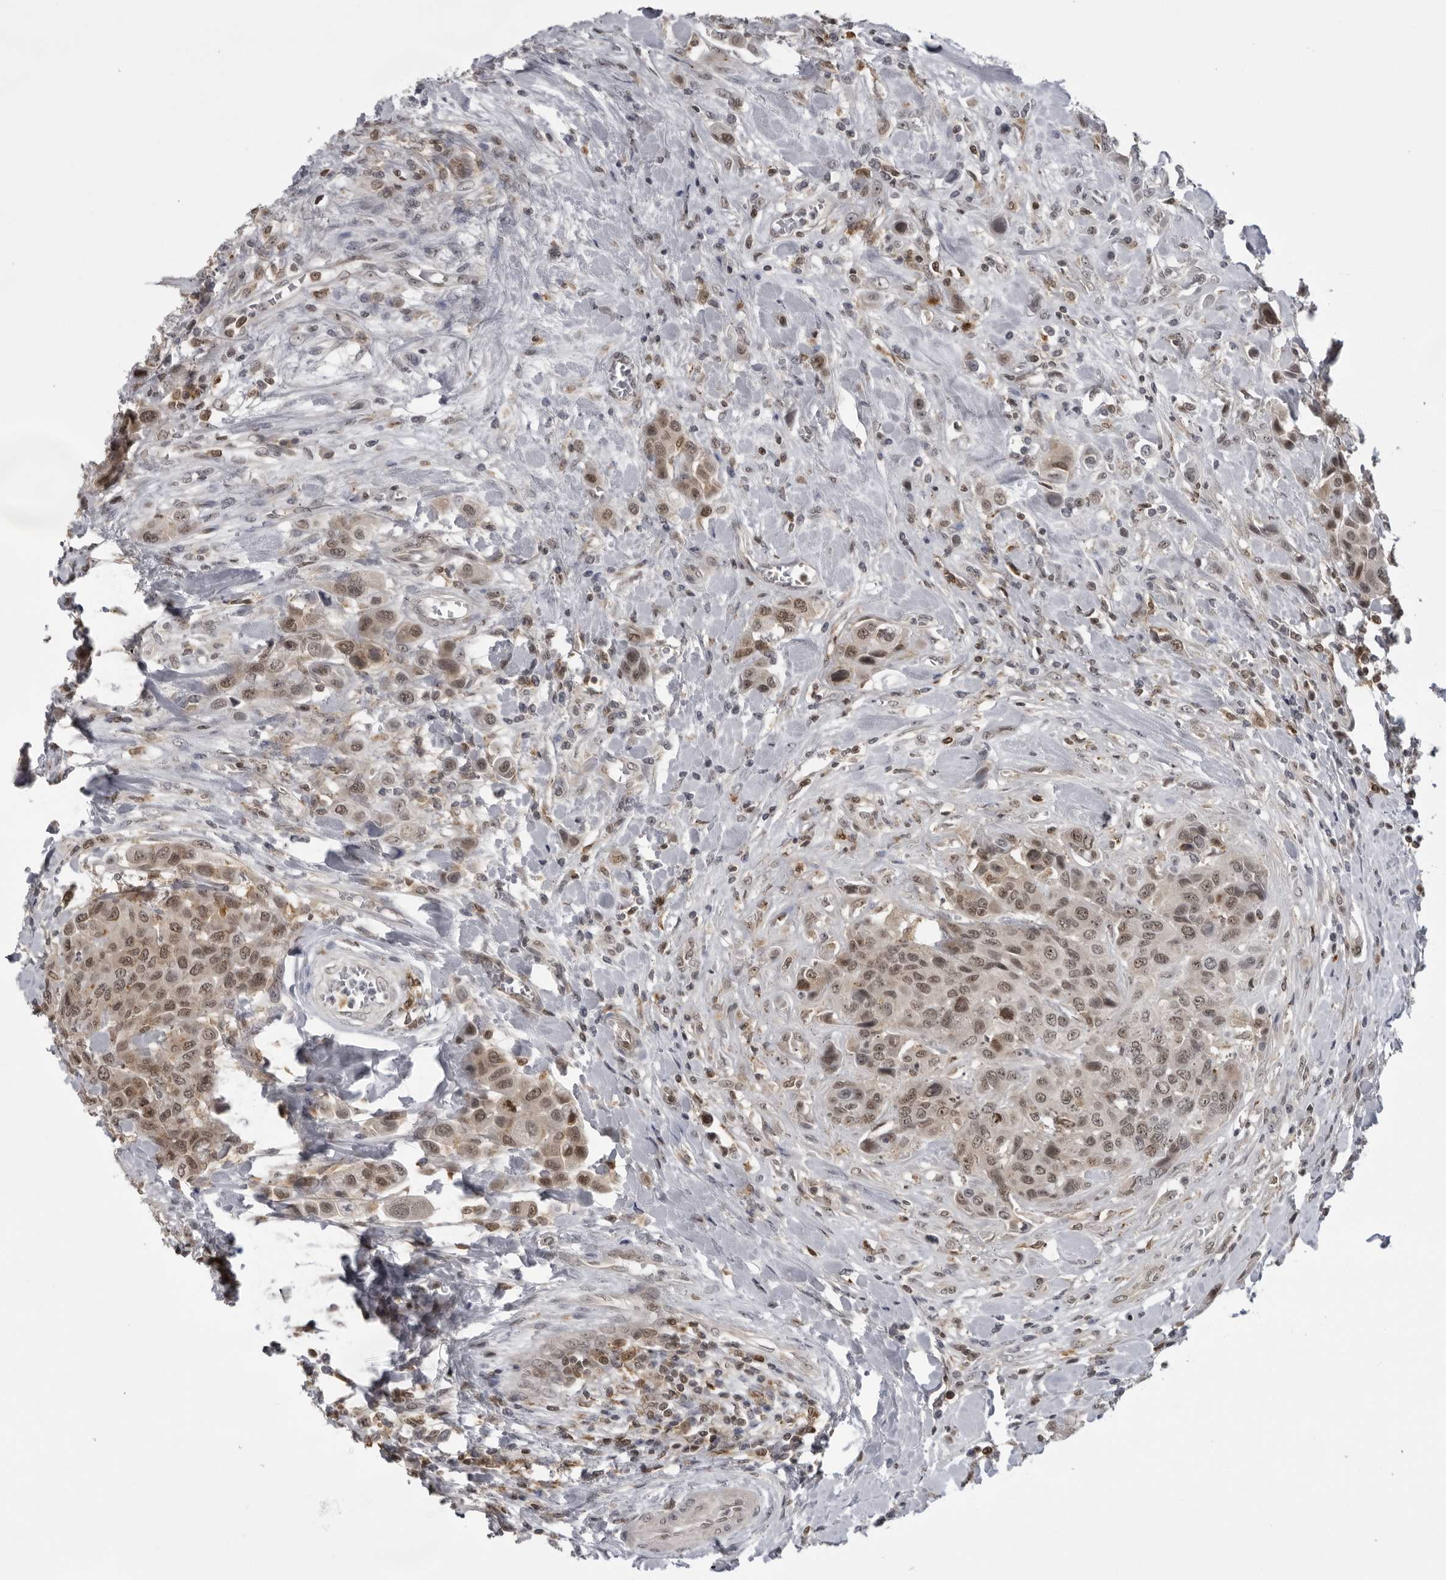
{"staining": {"intensity": "moderate", "quantity": ">75%", "location": "cytoplasmic/membranous,nuclear"}, "tissue": "urothelial cancer", "cell_type": "Tumor cells", "image_type": "cancer", "snomed": [{"axis": "morphology", "description": "Urothelial carcinoma, High grade"}, {"axis": "topography", "description": "Urinary bladder"}], "caption": "The immunohistochemical stain highlights moderate cytoplasmic/membranous and nuclear expression in tumor cells of high-grade urothelial carcinoma tissue.", "gene": "PDCL3", "patient": {"sex": "male", "age": 50}}